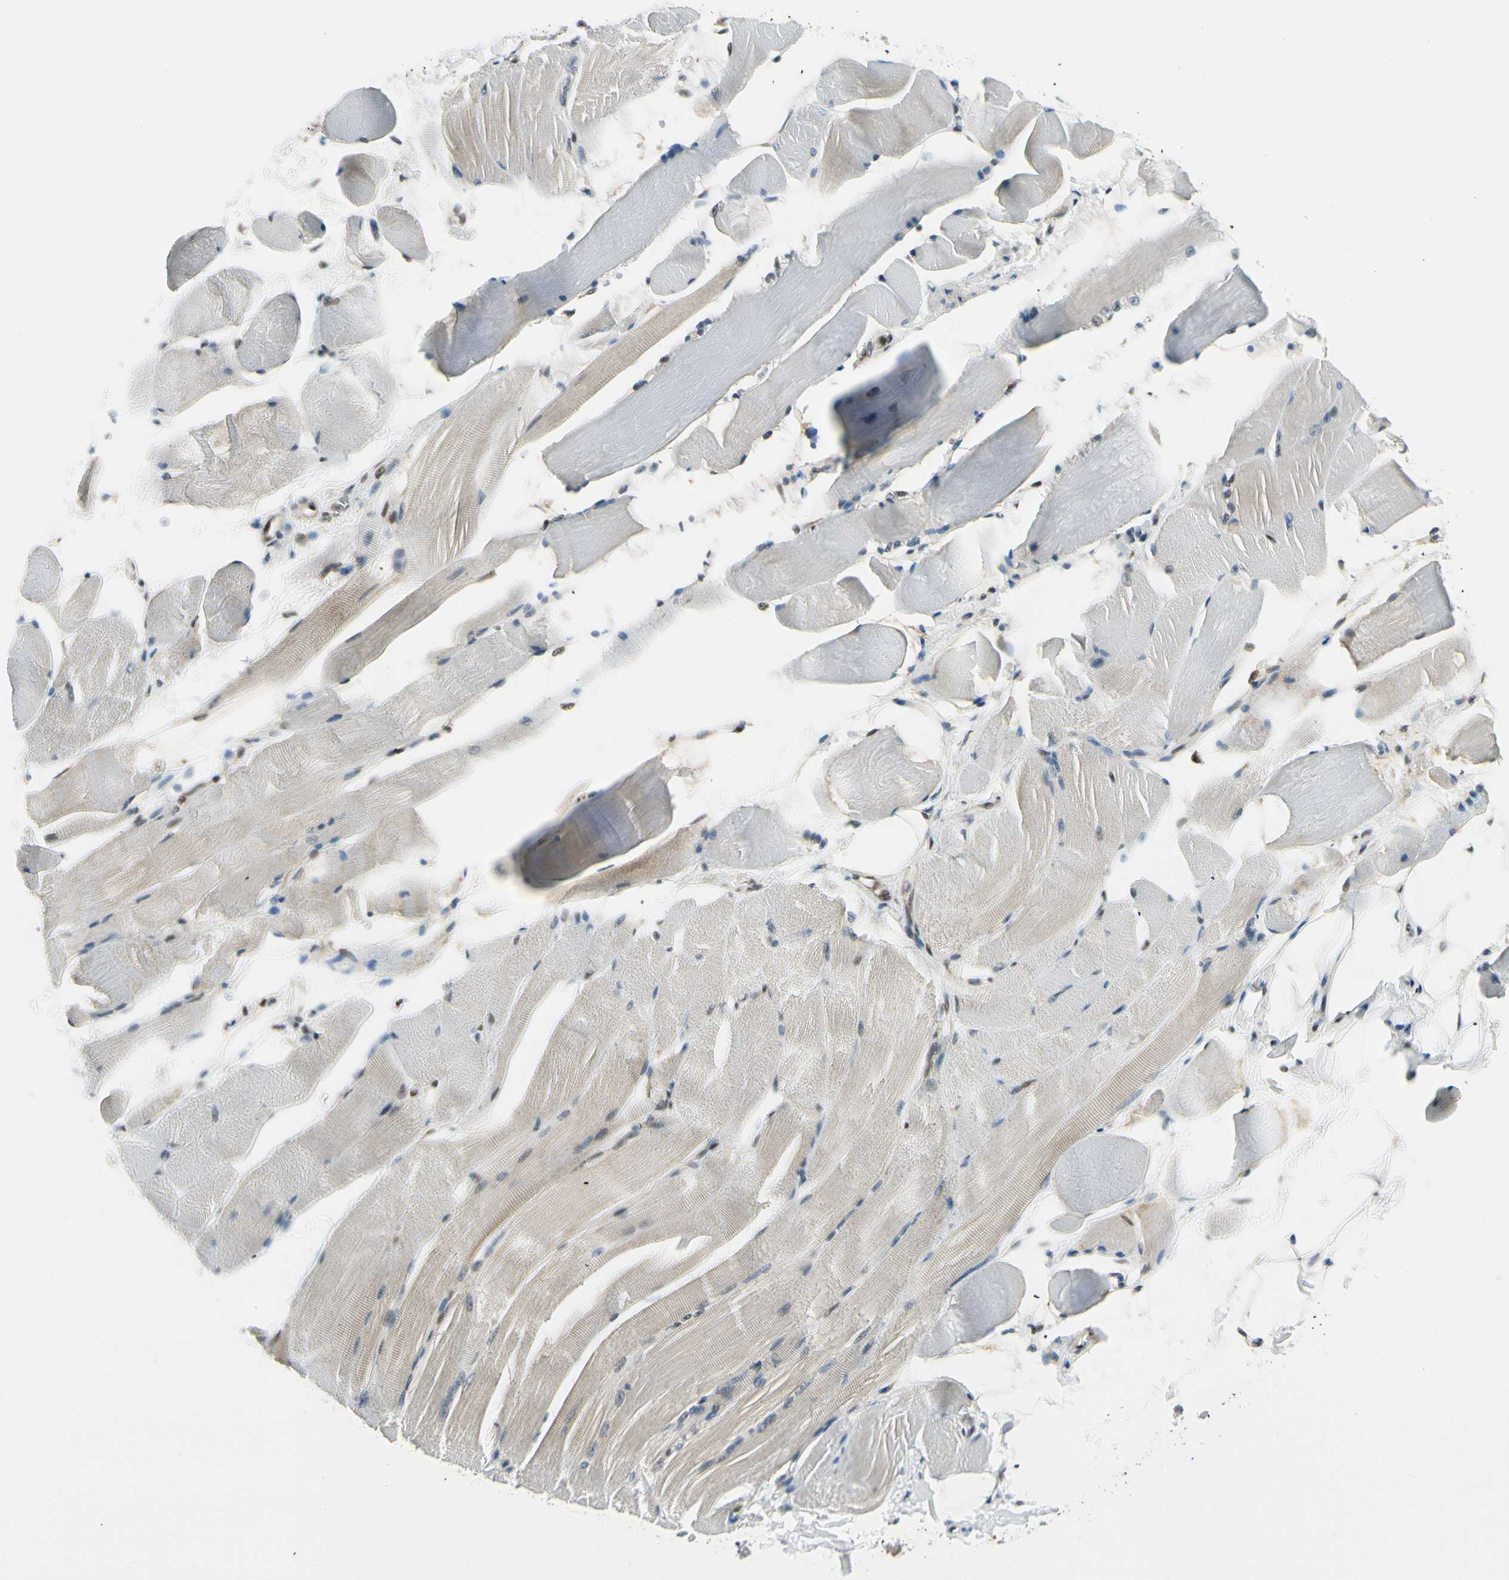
{"staining": {"intensity": "weak", "quantity": "25%-75%", "location": "cytoplasmic/membranous,nuclear"}, "tissue": "skeletal muscle", "cell_type": "Myocytes", "image_type": "normal", "snomed": [{"axis": "morphology", "description": "Normal tissue, NOS"}, {"axis": "topography", "description": "Skeletal muscle"}, {"axis": "topography", "description": "Peripheral nerve tissue"}], "caption": "The image demonstrates immunohistochemical staining of unremarkable skeletal muscle. There is weak cytoplasmic/membranous,nuclear positivity is appreciated in about 25%-75% of myocytes.", "gene": "DAXX", "patient": {"sex": "female", "age": 84}}